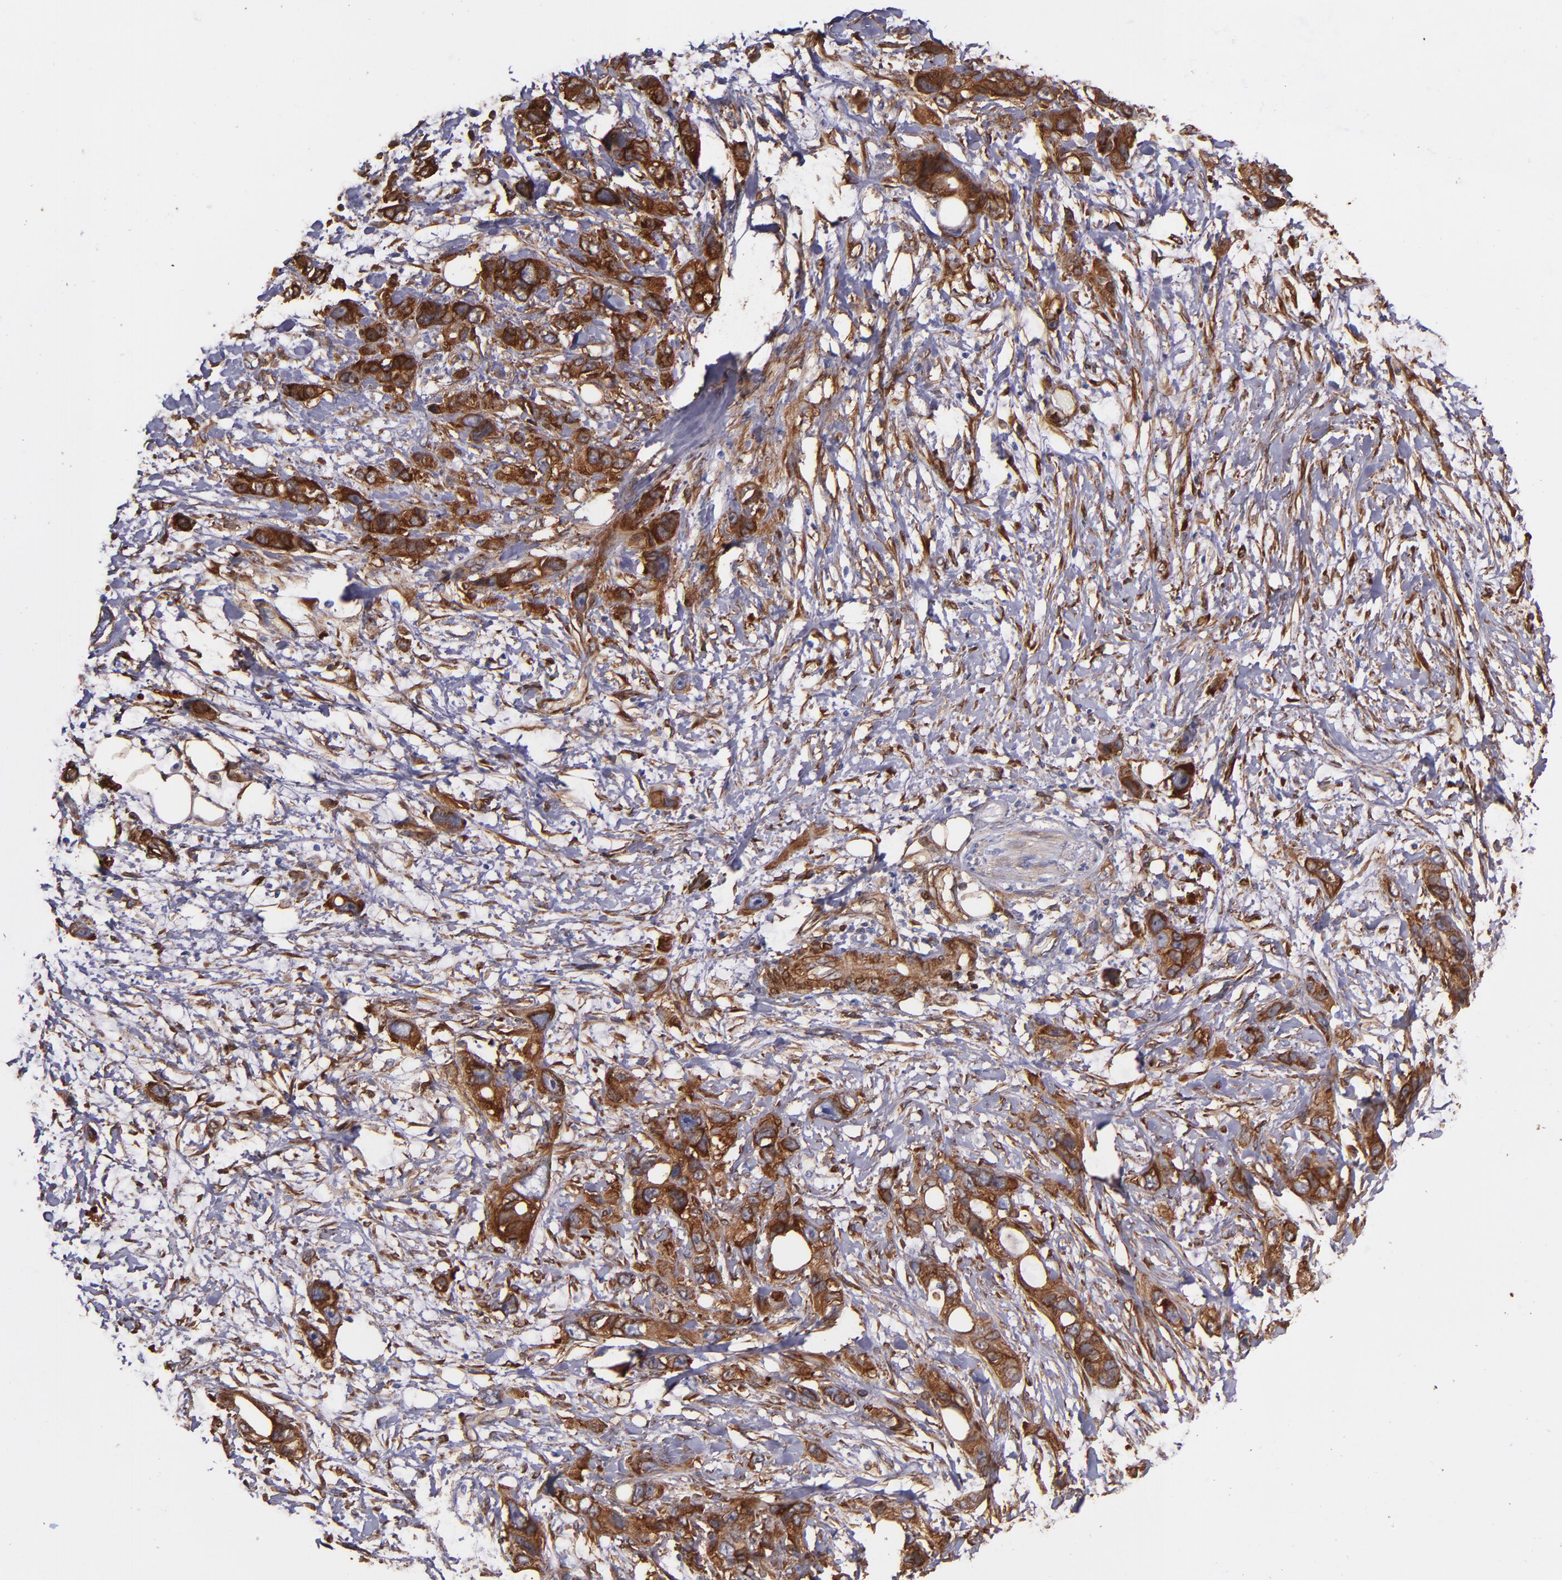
{"staining": {"intensity": "strong", "quantity": ">75%", "location": "cytoplasmic/membranous"}, "tissue": "stomach cancer", "cell_type": "Tumor cells", "image_type": "cancer", "snomed": [{"axis": "morphology", "description": "Adenocarcinoma, NOS"}, {"axis": "topography", "description": "Stomach, upper"}], "caption": "DAB (3,3'-diaminobenzidine) immunohistochemical staining of human stomach adenocarcinoma demonstrates strong cytoplasmic/membranous protein expression in approximately >75% of tumor cells.", "gene": "VCL", "patient": {"sex": "male", "age": 47}}